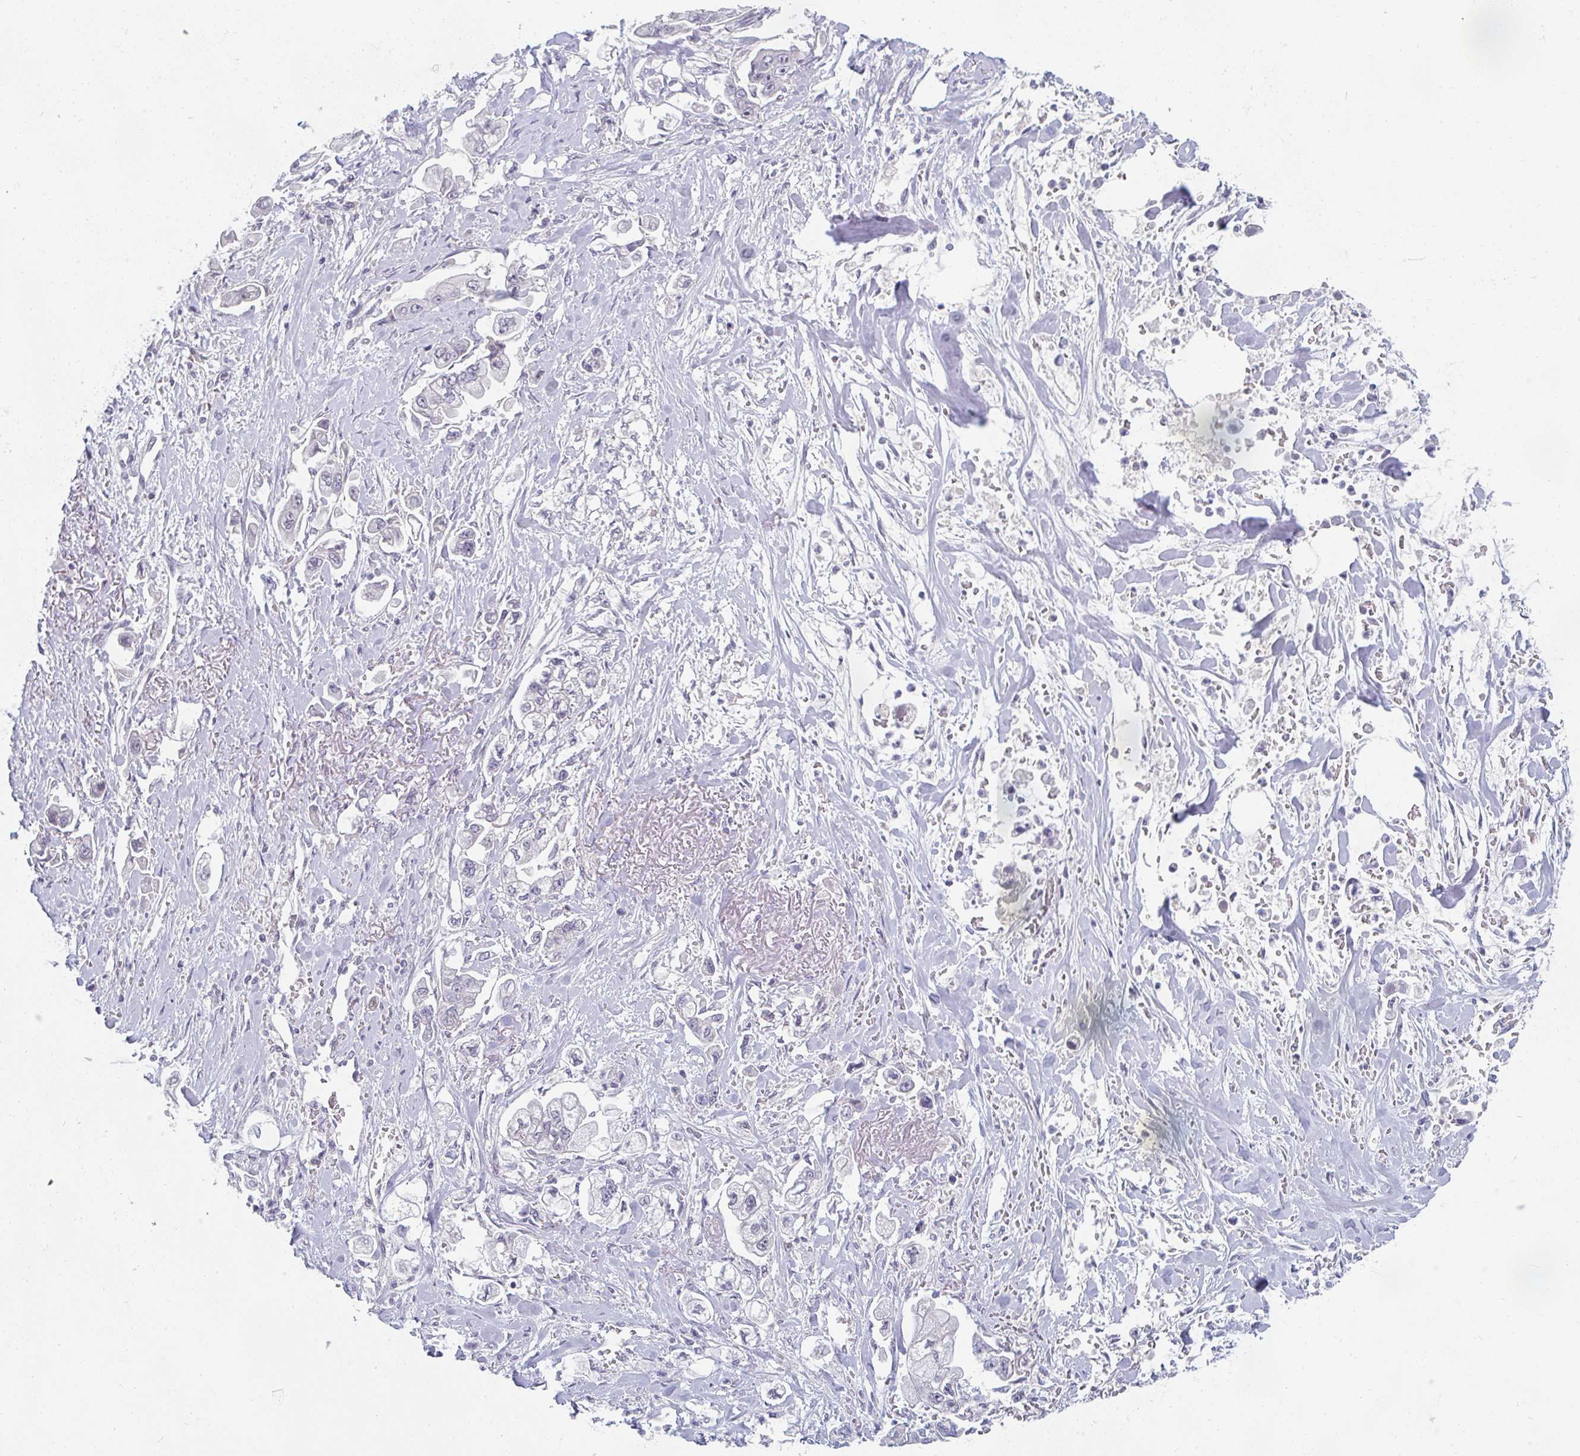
{"staining": {"intensity": "negative", "quantity": "none", "location": "none"}, "tissue": "stomach cancer", "cell_type": "Tumor cells", "image_type": "cancer", "snomed": [{"axis": "morphology", "description": "Adenocarcinoma, NOS"}, {"axis": "topography", "description": "Stomach"}], "caption": "This is an IHC histopathology image of human stomach cancer (adenocarcinoma). There is no expression in tumor cells.", "gene": "PPFIA4", "patient": {"sex": "male", "age": 62}}